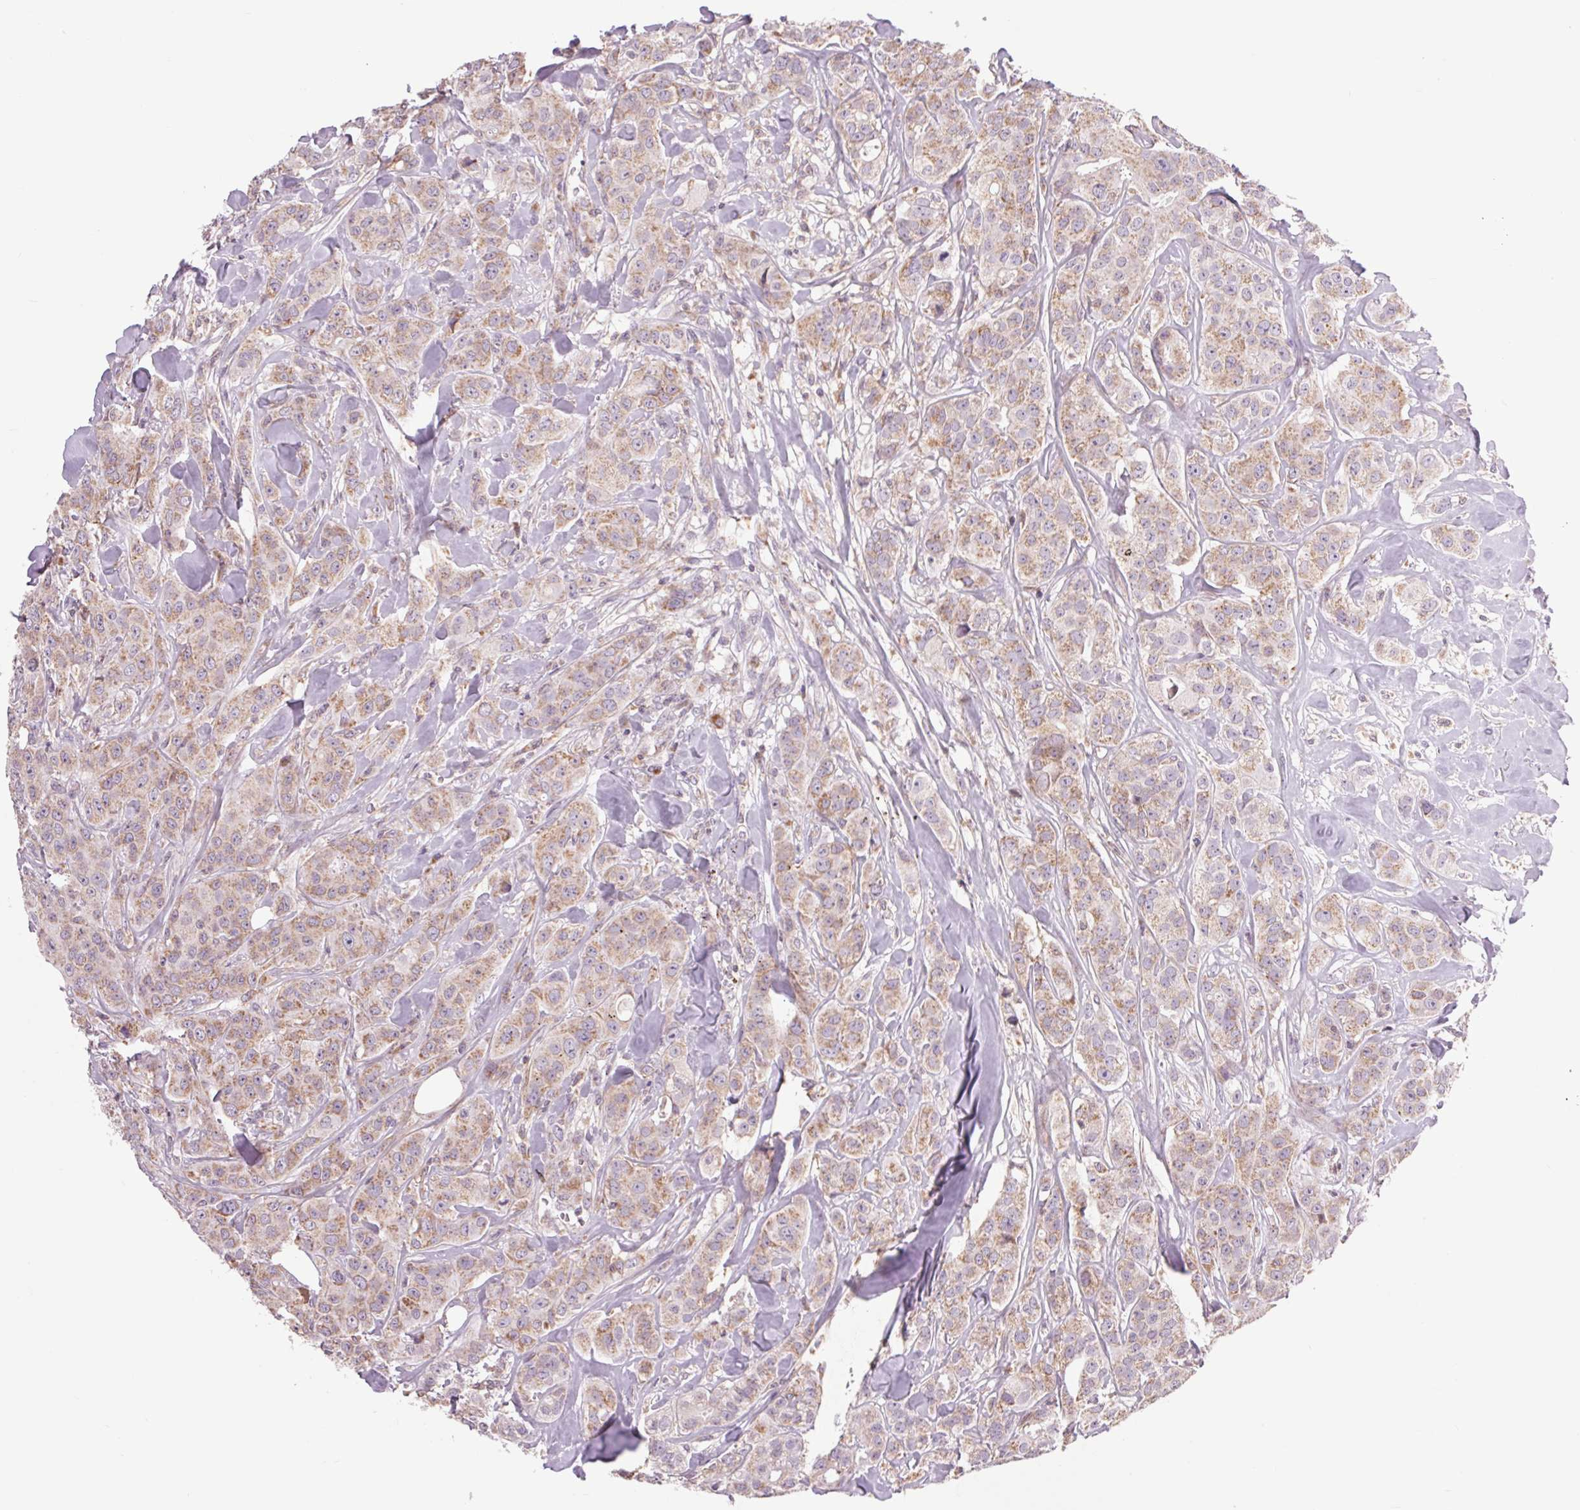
{"staining": {"intensity": "moderate", "quantity": ">75%", "location": "cytoplasmic/membranous"}, "tissue": "breast cancer", "cell_type": "Tumor cells", "image_type": "cancer", "snomed": [{"axis": "morphology", "description": "Duct carcinoma"}, {"axis": "topography", "description": "Breast"}], "caption": "IHC (DAB (3,3'-diaminobenzidine)) staining of human infiltrating ductal carcinoma (breast) demonstrates moderate cytoplasmic/membranous protein positivity in approximately >75% of tumor cells. The staining was performed using DAB to visualize the protein expression in brown, while the nuclei were stained in blue with hematoxylin (Magnification: 20x).", "gene": "COX6A1", "patient": {"sex": "female", "age": 43}}